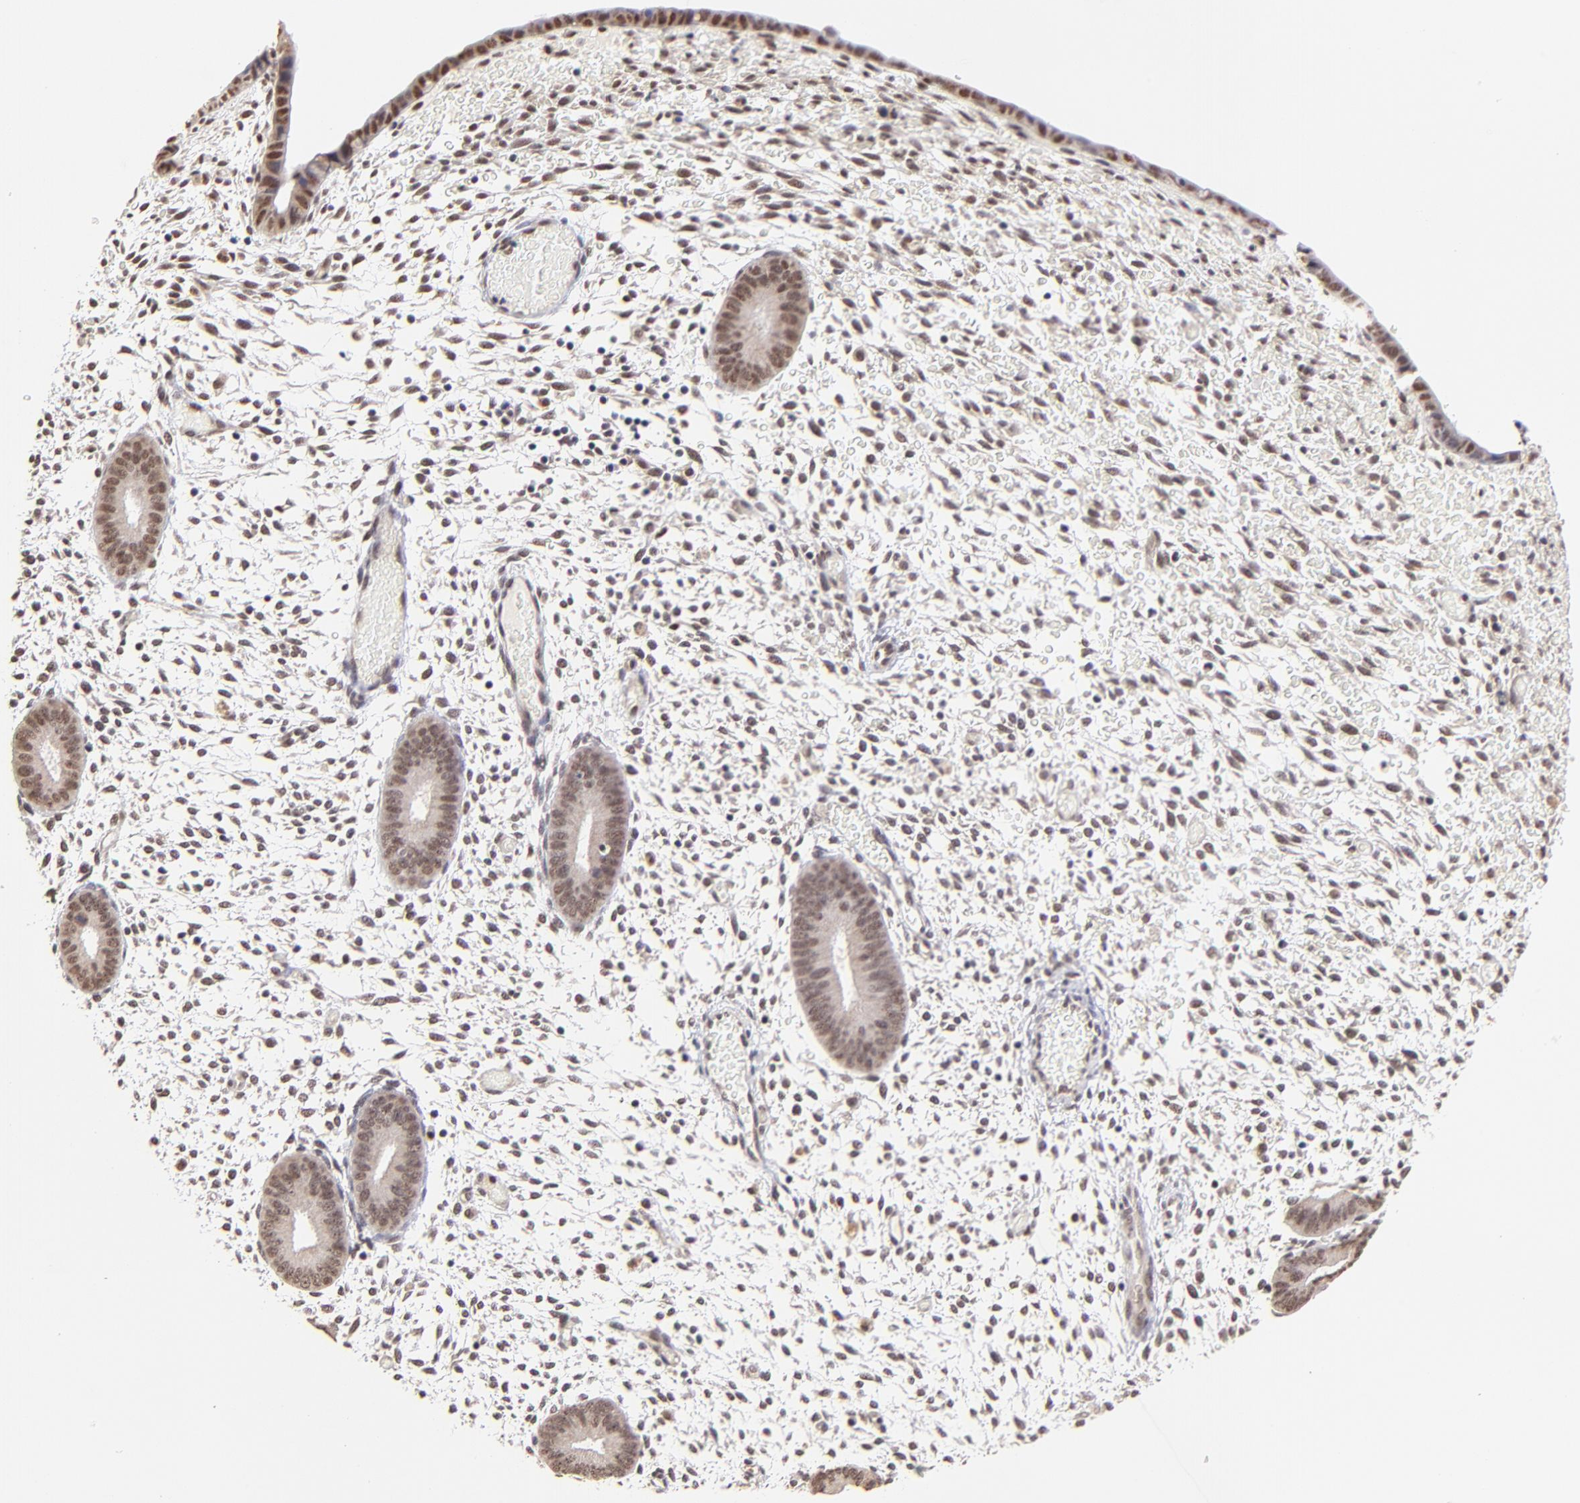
{"staining": {"intensity": "weak", "quantity": ">75%", "location": "nuclear"}, "tissue": "endometrium", "cell_type": "Cells in endometrial stroma", "image_type": "normal", "snomed": [{"axis": "morphology", "description": "Normal tissue, NOS"}, {"axis": "topography", "description": "Endometrium"}], "caption": "Immunohistochemical staining of normal human endometrium demonstrates >75% levels of weak nuclear protein expression in approximately >75% of cells in endometrial stroma.", "gene": "ZNF670", "patient": {"sex": "female", "age": 42}}